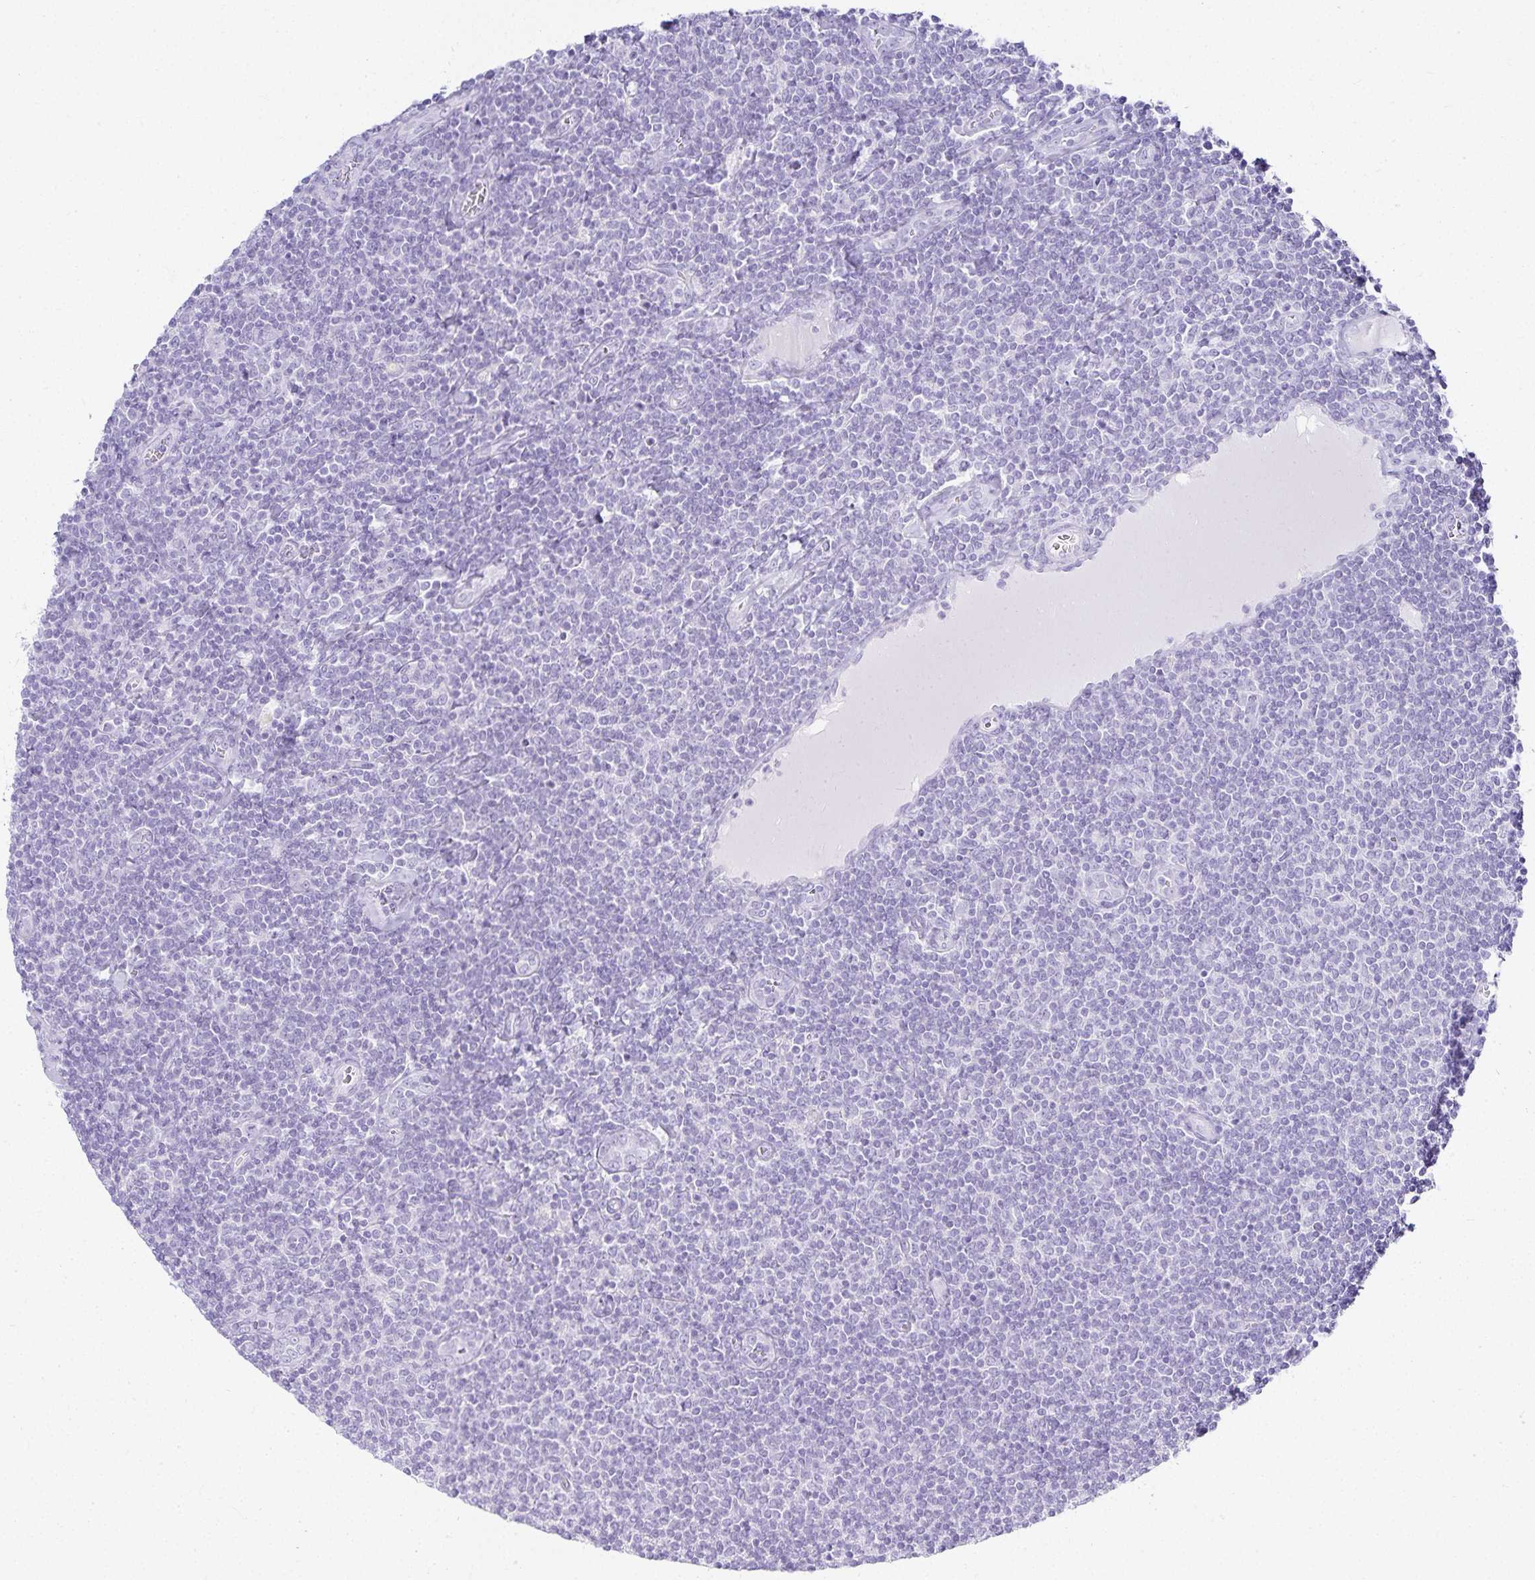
{"staining": {"intensity": "negative", "quantity": "none", "location": "none"}, "tissue": "lymphoma", "cell_type": "Tumor cells", "image_type": "cancer", "snomed": [{"axis": "morphology", "description": "Malignant lymphoma, non-Hodgkin's type, Low grade"}, {"axis": "topography", "description": "Lymph node"}], "caption": "Immunohistochemical staining of malignant lymphoma, non-Hodgkin's type (low-grade) displays no significant positivity in tumor cells.", "gene": "GP2", "patient": {"sex": "male", "age": 52}}